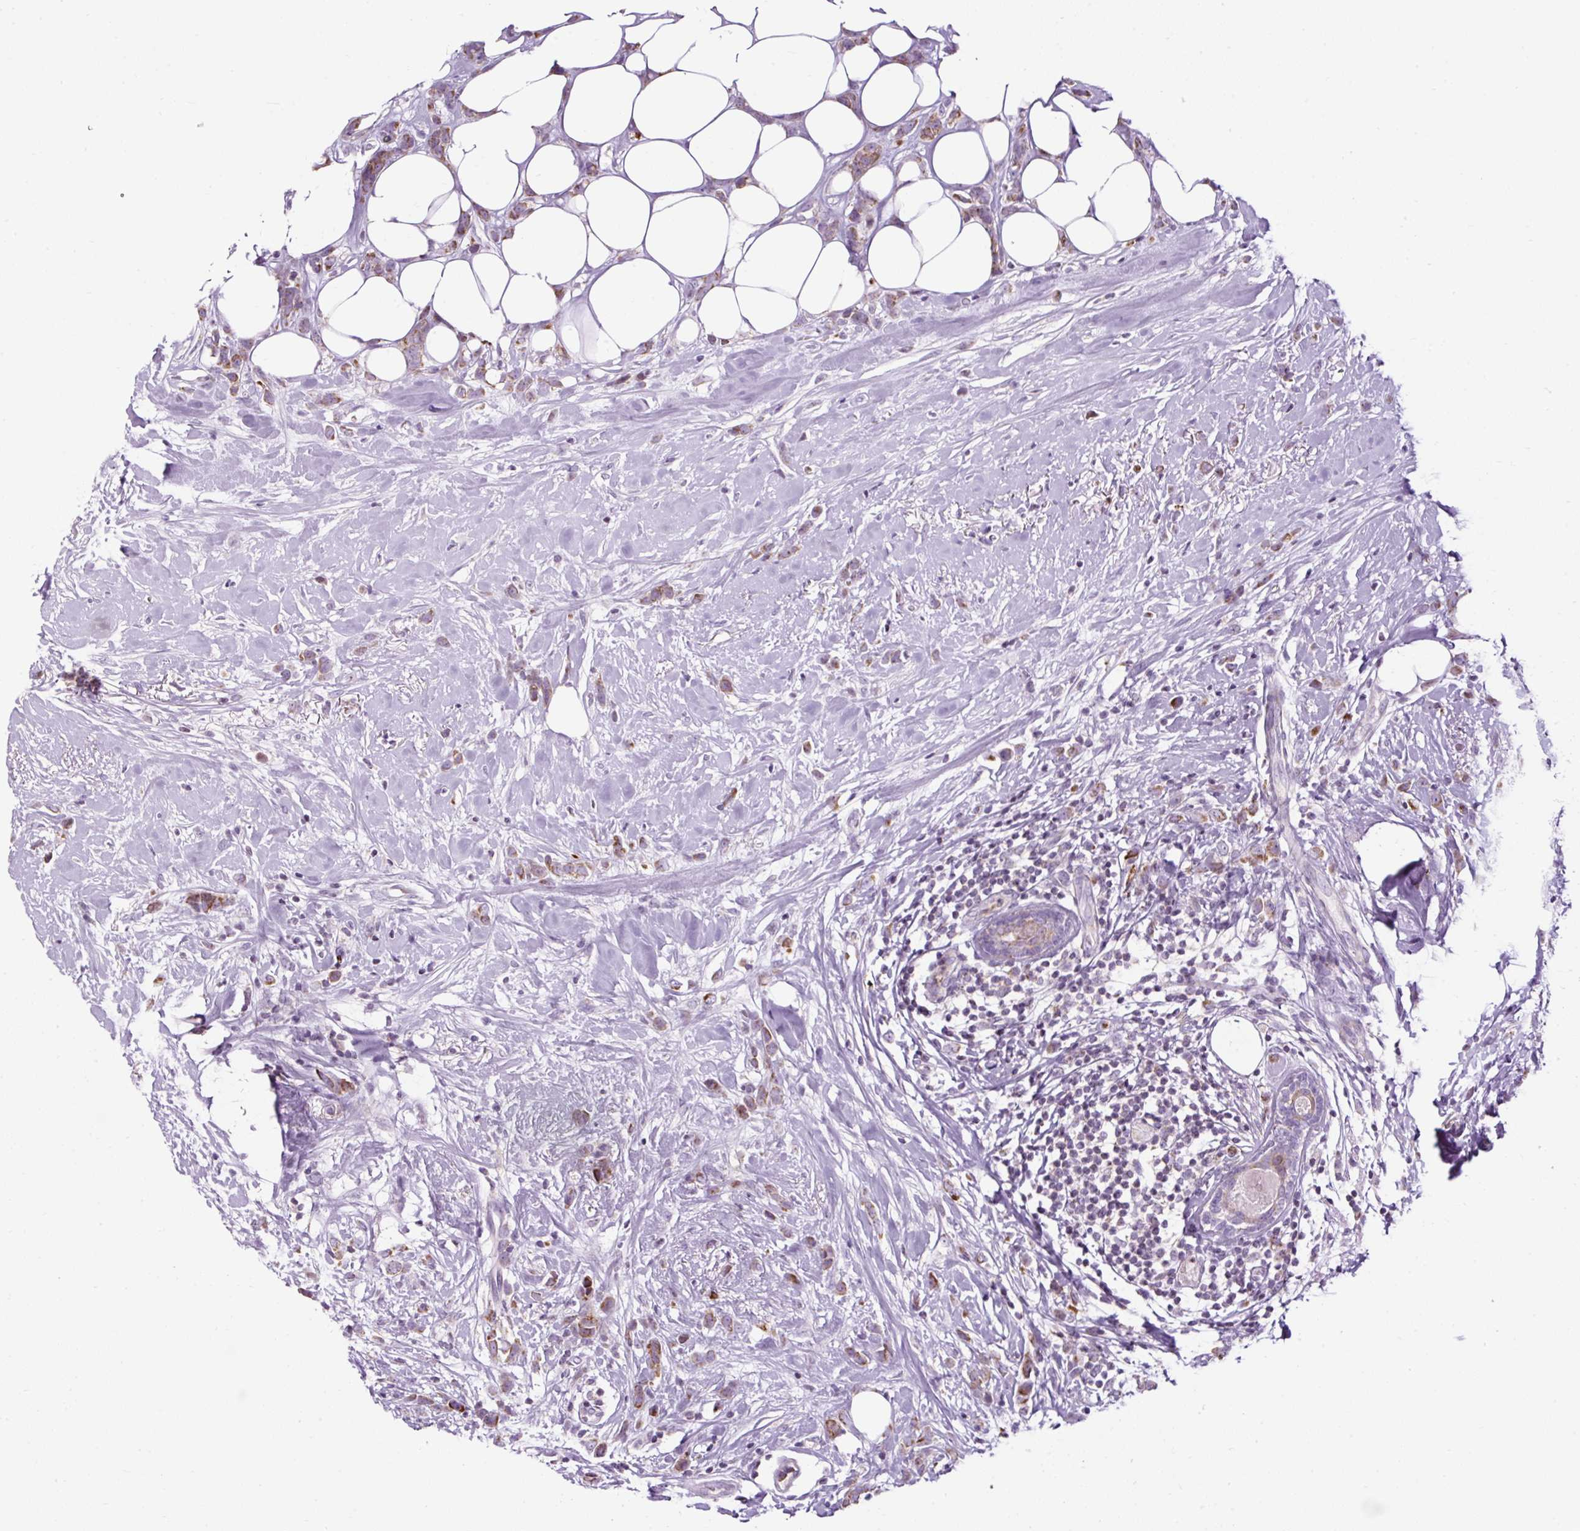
{"staining": {"intensity": "moderate", "quantity": ">75%", "location": "cytoplasmic/membranous"}, "tissue": "breast cancer", "cell_type": "Tumor cells", "image_type": "cancer", "snomed": [{"axis": "morphology", "description": "Duct carcinoma"}, {"axis": "topography", "description": "Breast"}], "caption": "This micrograph shows IHC staining of human infiltrating ductal carcinoma (breast), with medium moderate cytoplasmic/membranous staining in approximately >75% of tumor cells.", "gene": "FMC1", "patient": {"sex": "female", "age": 80}}